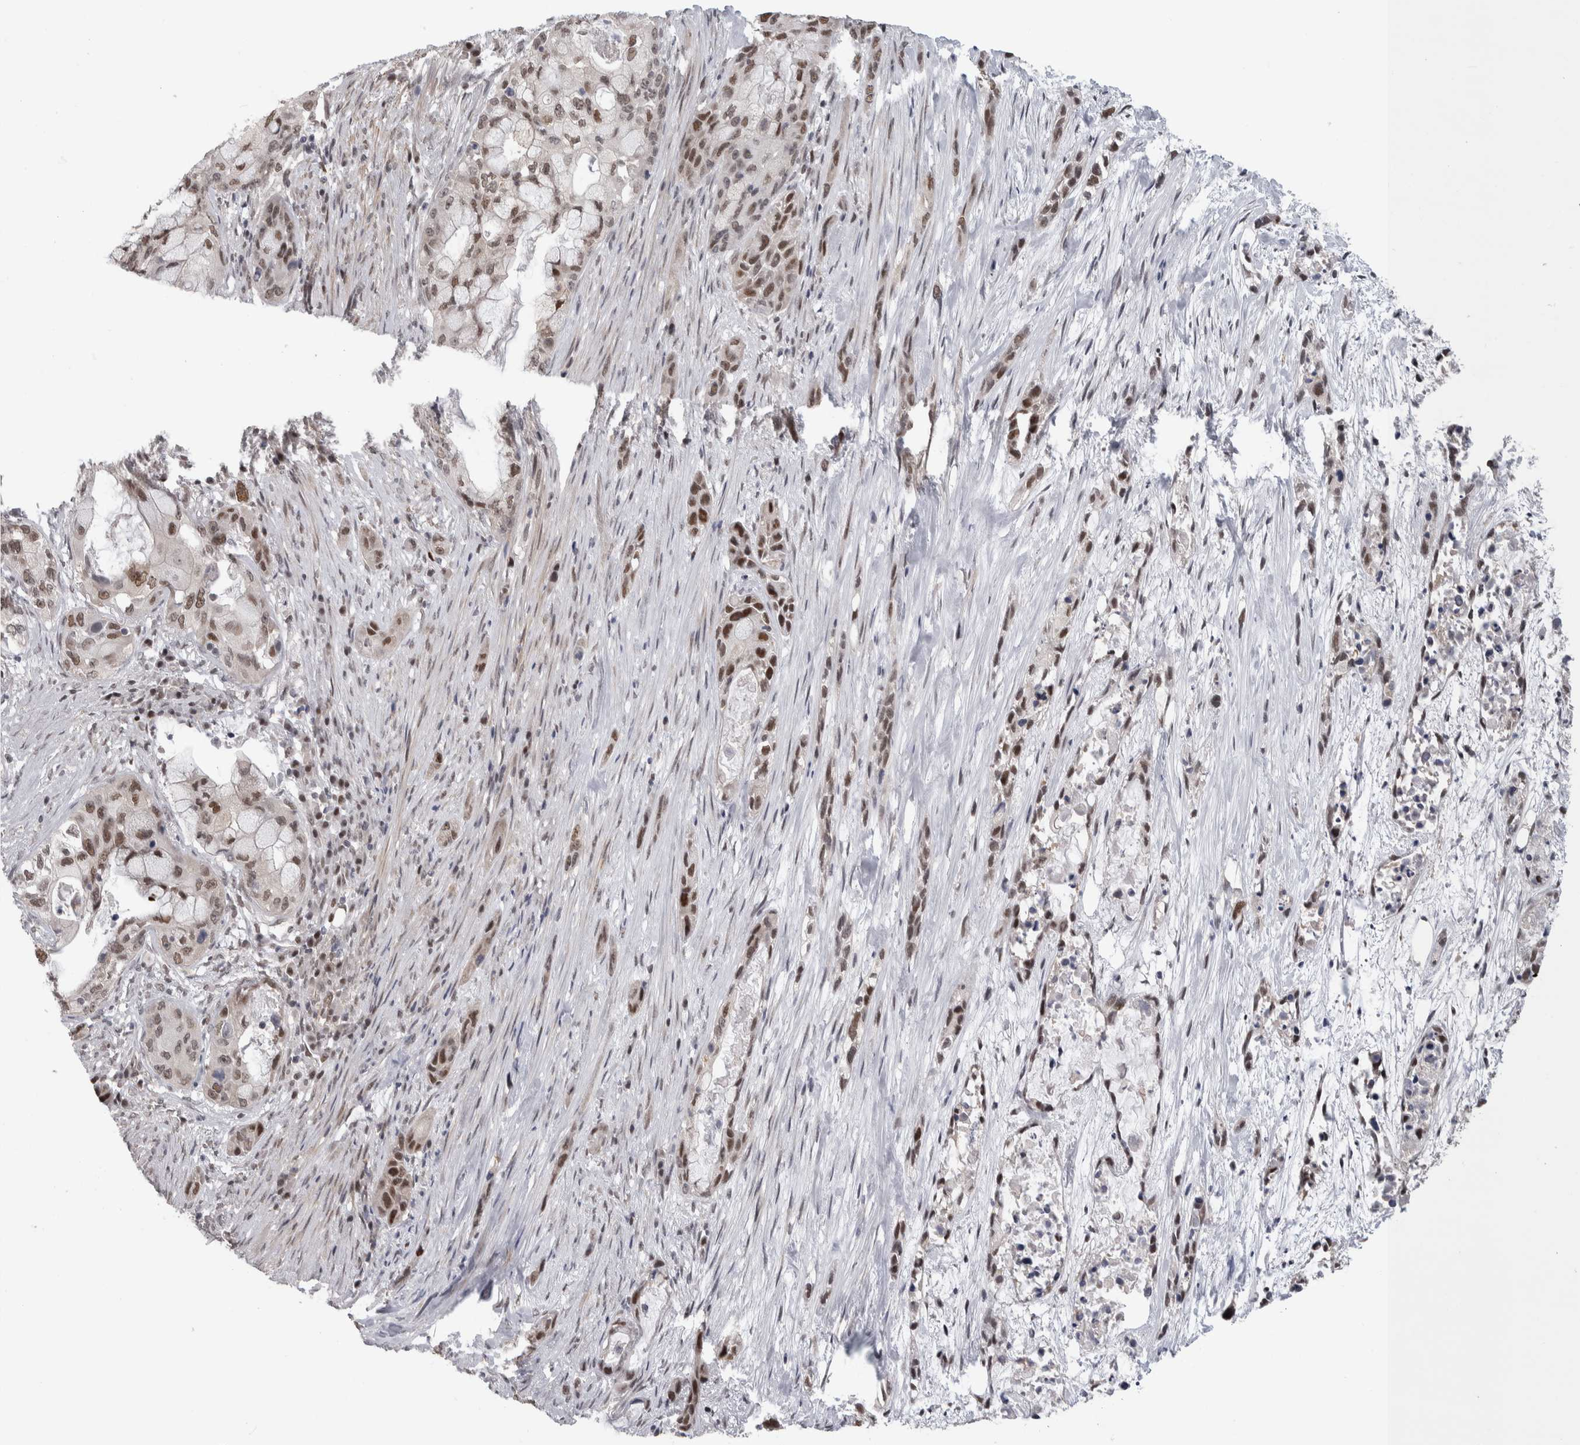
{"staining": {"intensity": "strong", "quantity": ">75%", "location": "nuclear"}, "tissue": "pancreatic cancer", "cell_type": "Tumor cells", "image_type": "cancer", "snomed": [{"axis": "morphology", "description": "Adenocarcinoma, NOS"}, {"axis": "topography", "description": "Pancreas"}], "caption": "A brown stain highlights strong nuclear positivity of a protein in adenocarcinoma (pancreatic) tumor cells.", "gene": "HEXIM2", "patient": {"sex": "male", "age": 53}}